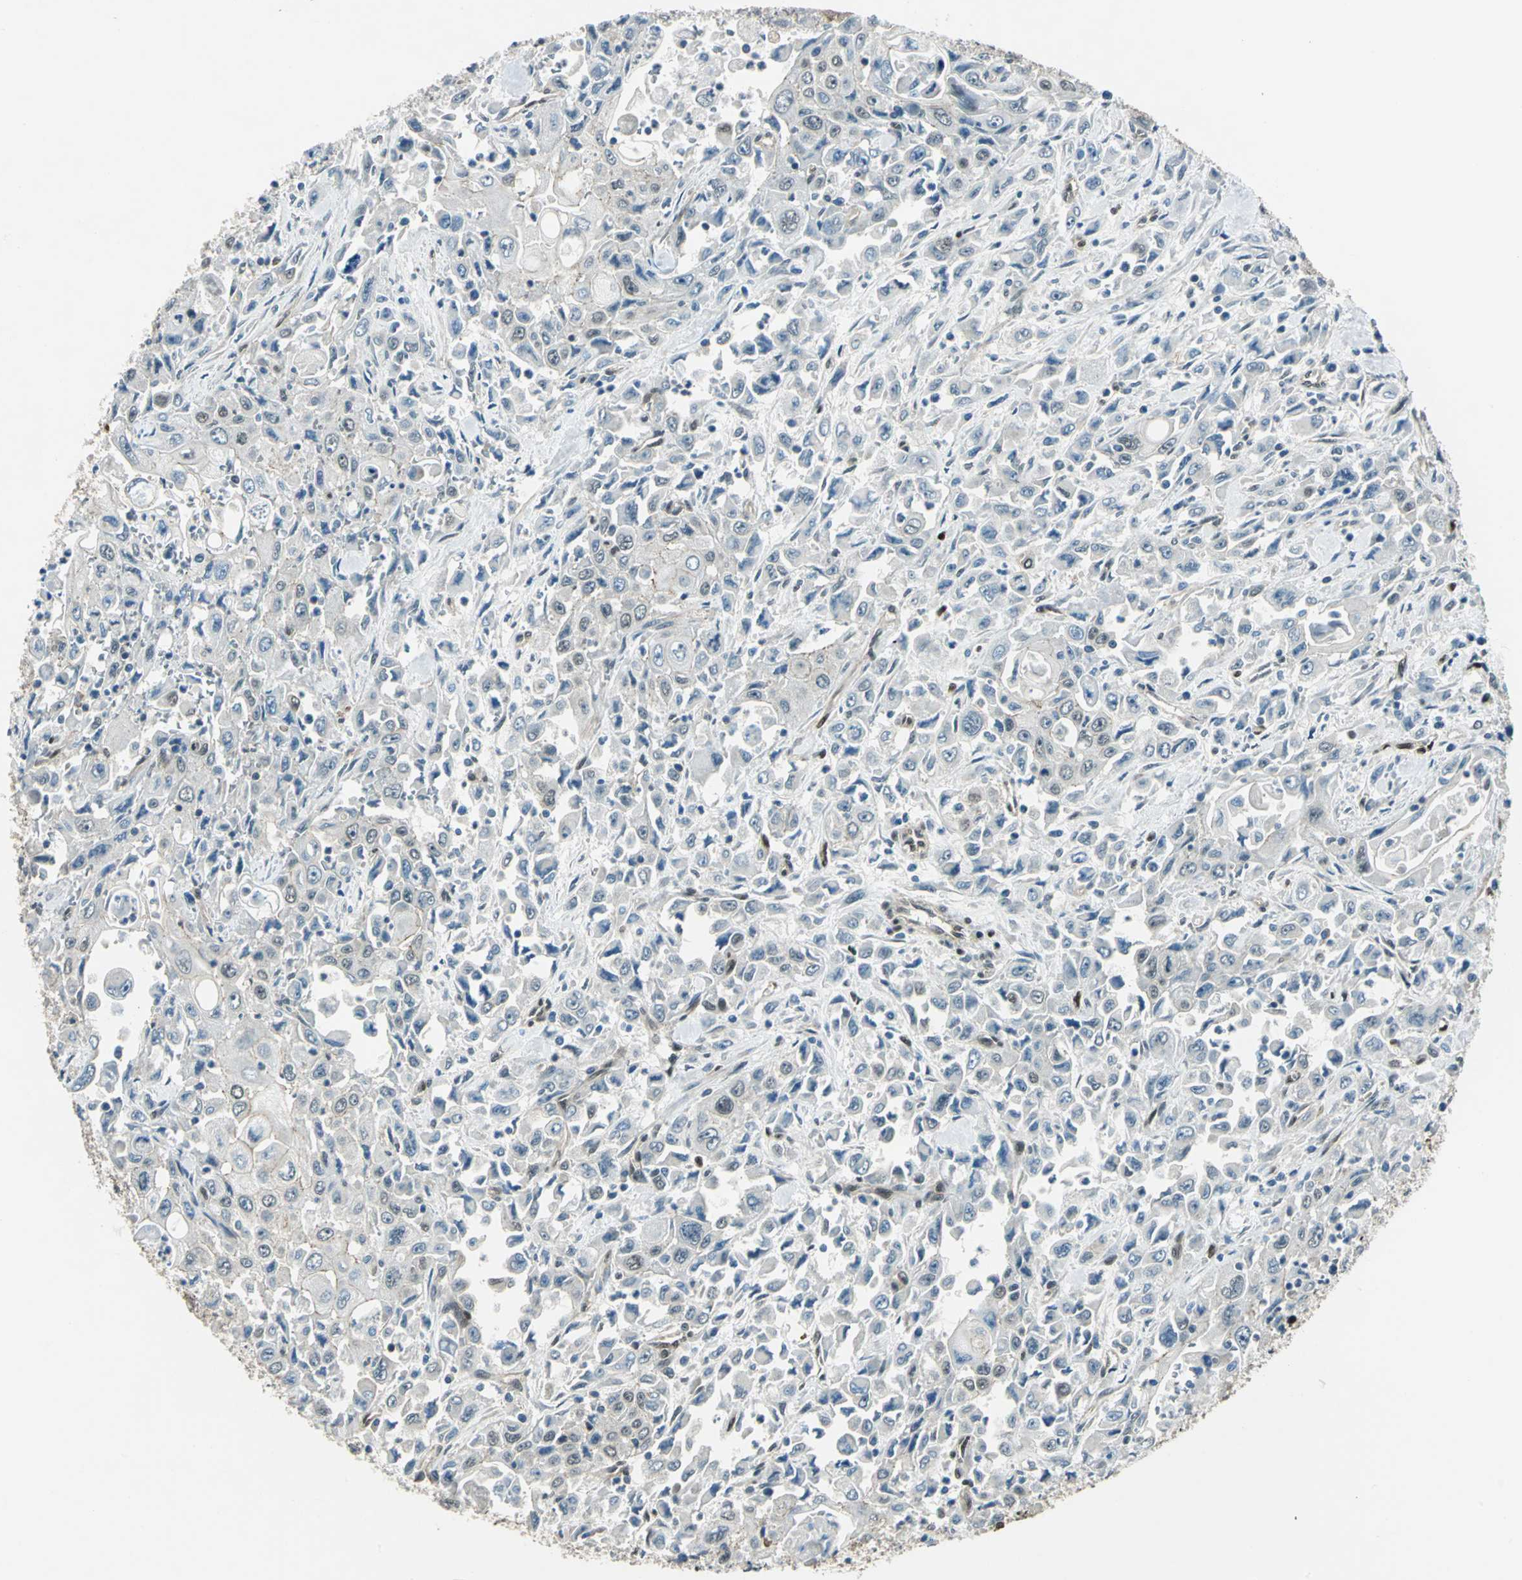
{"staining": {"intensity": "weak", "quantity": "<25%", "location": "cytoplasmic/membranous,nuclear"}, "tissue": "pancreatic cancer", "cell_type": "Tumor cells", "image_type": "cancer", "snomed": [{"axis": "morphology", "description": "Adenocarcinoma, NOS"}, {"axis": "topography", "description": "Pancreas"}], "caption": "Immunohistochemistry (IHC) photomicrograph of neoplastic tissue: adenocarcinoma (pancreatic) stained with DAB (3,3'-diaminobenzidine) displays no significant protein staining in tumor cells.", "gene": "NFIA", "patient": {"sex": "male", "age": 70}}